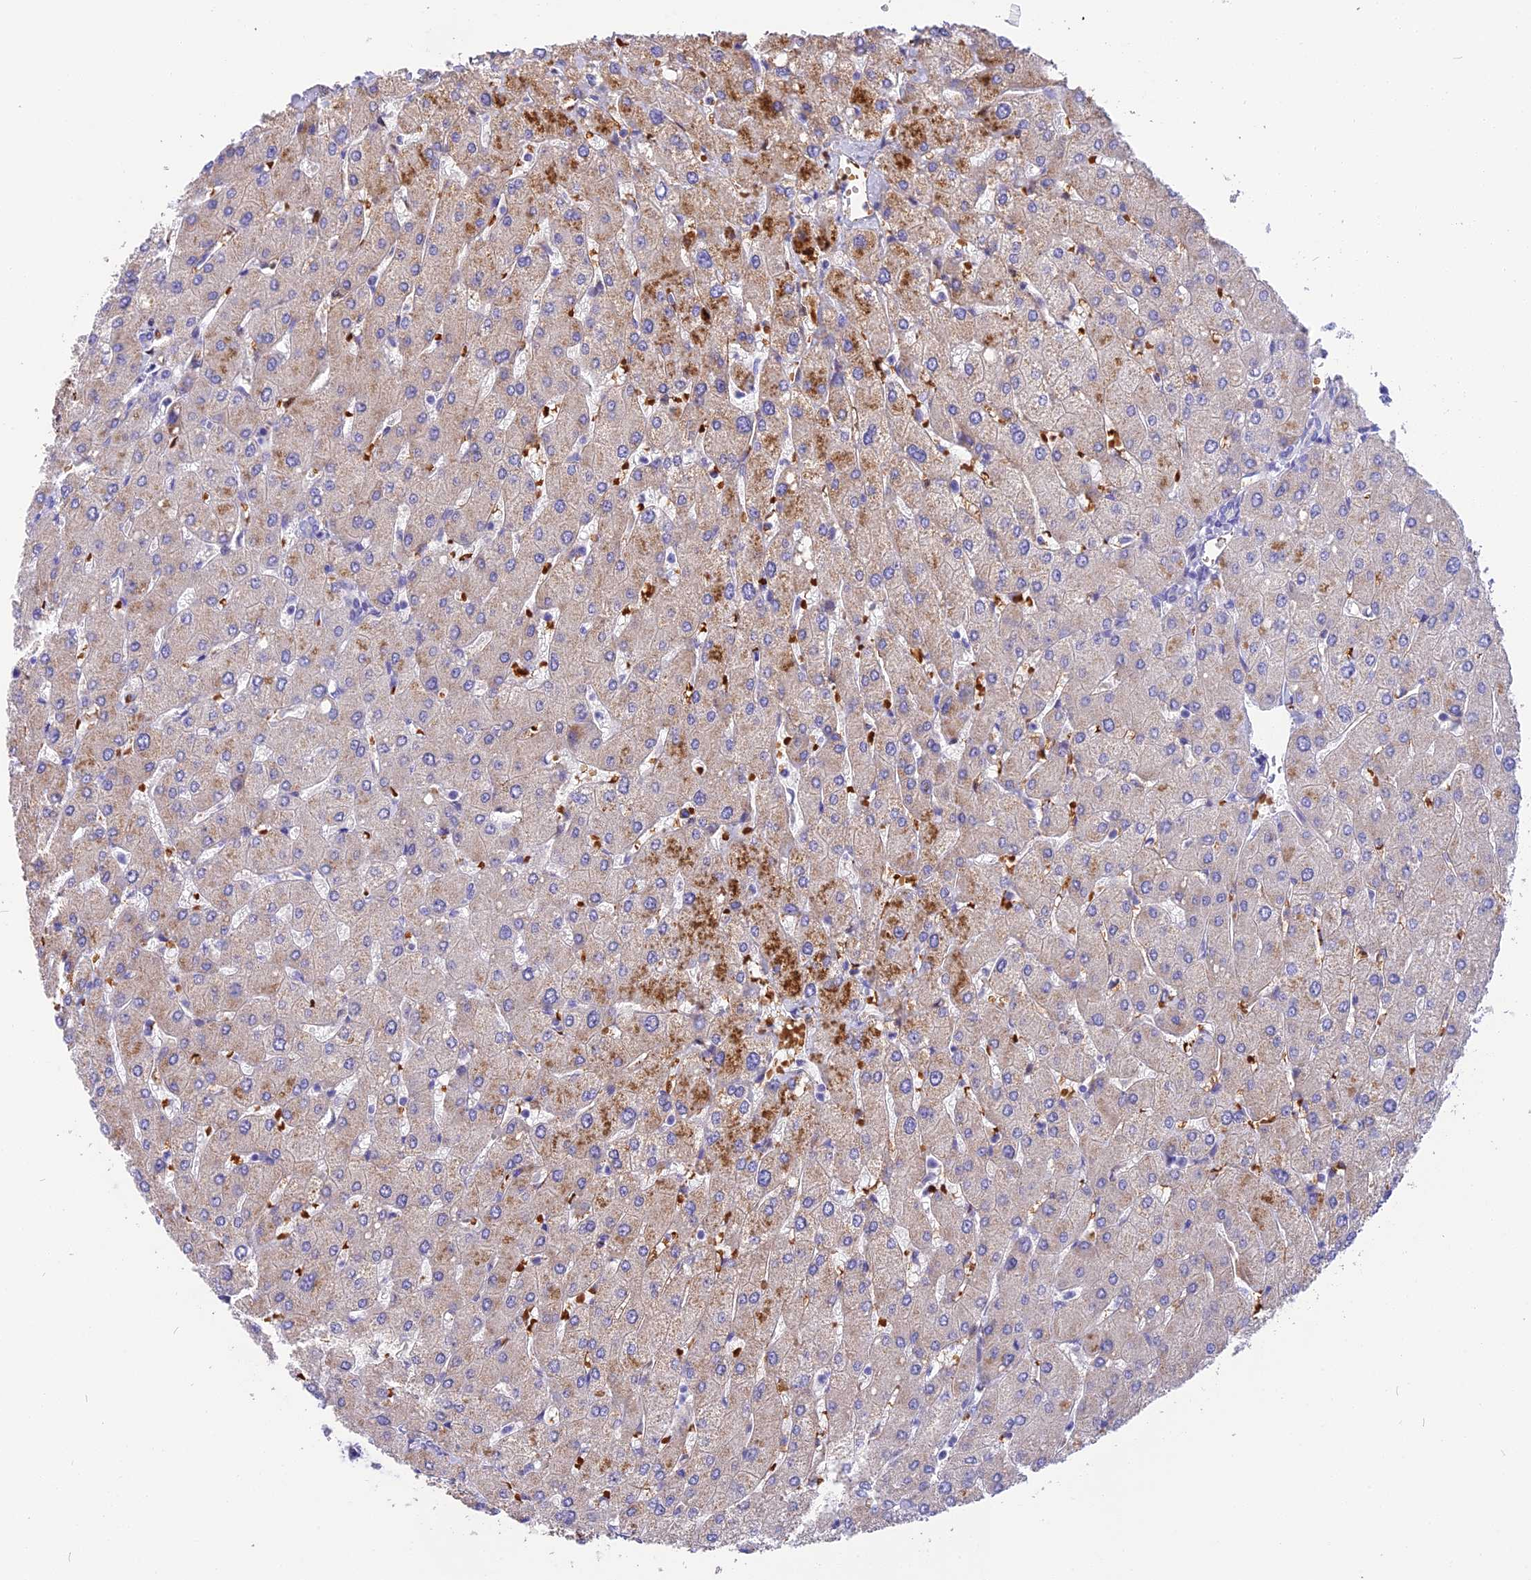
{"staining": {"intensity": "negative", "quantity": "none", "location": "none"}, "tissue": "liver", "cell_type": "Cholangiocytes", "image_type": "normal", "snomed": [{"axis": "morphology", "description": "Normal tissue, NOS"}, {"axis": "topography", "description": "Liver"}], "caption": "A high-resolution histopathology image shows IHC staining of normal liver, which exhibits no significant expression in cholangiocytes. The staining was performed using DAB to visualize the protein expression in brown, while the nuclei were stained in blue with hematoxylin (Magnification: 20x).", "gene": "TNNC2", "patient": {"sex": "male", "age": 55}}